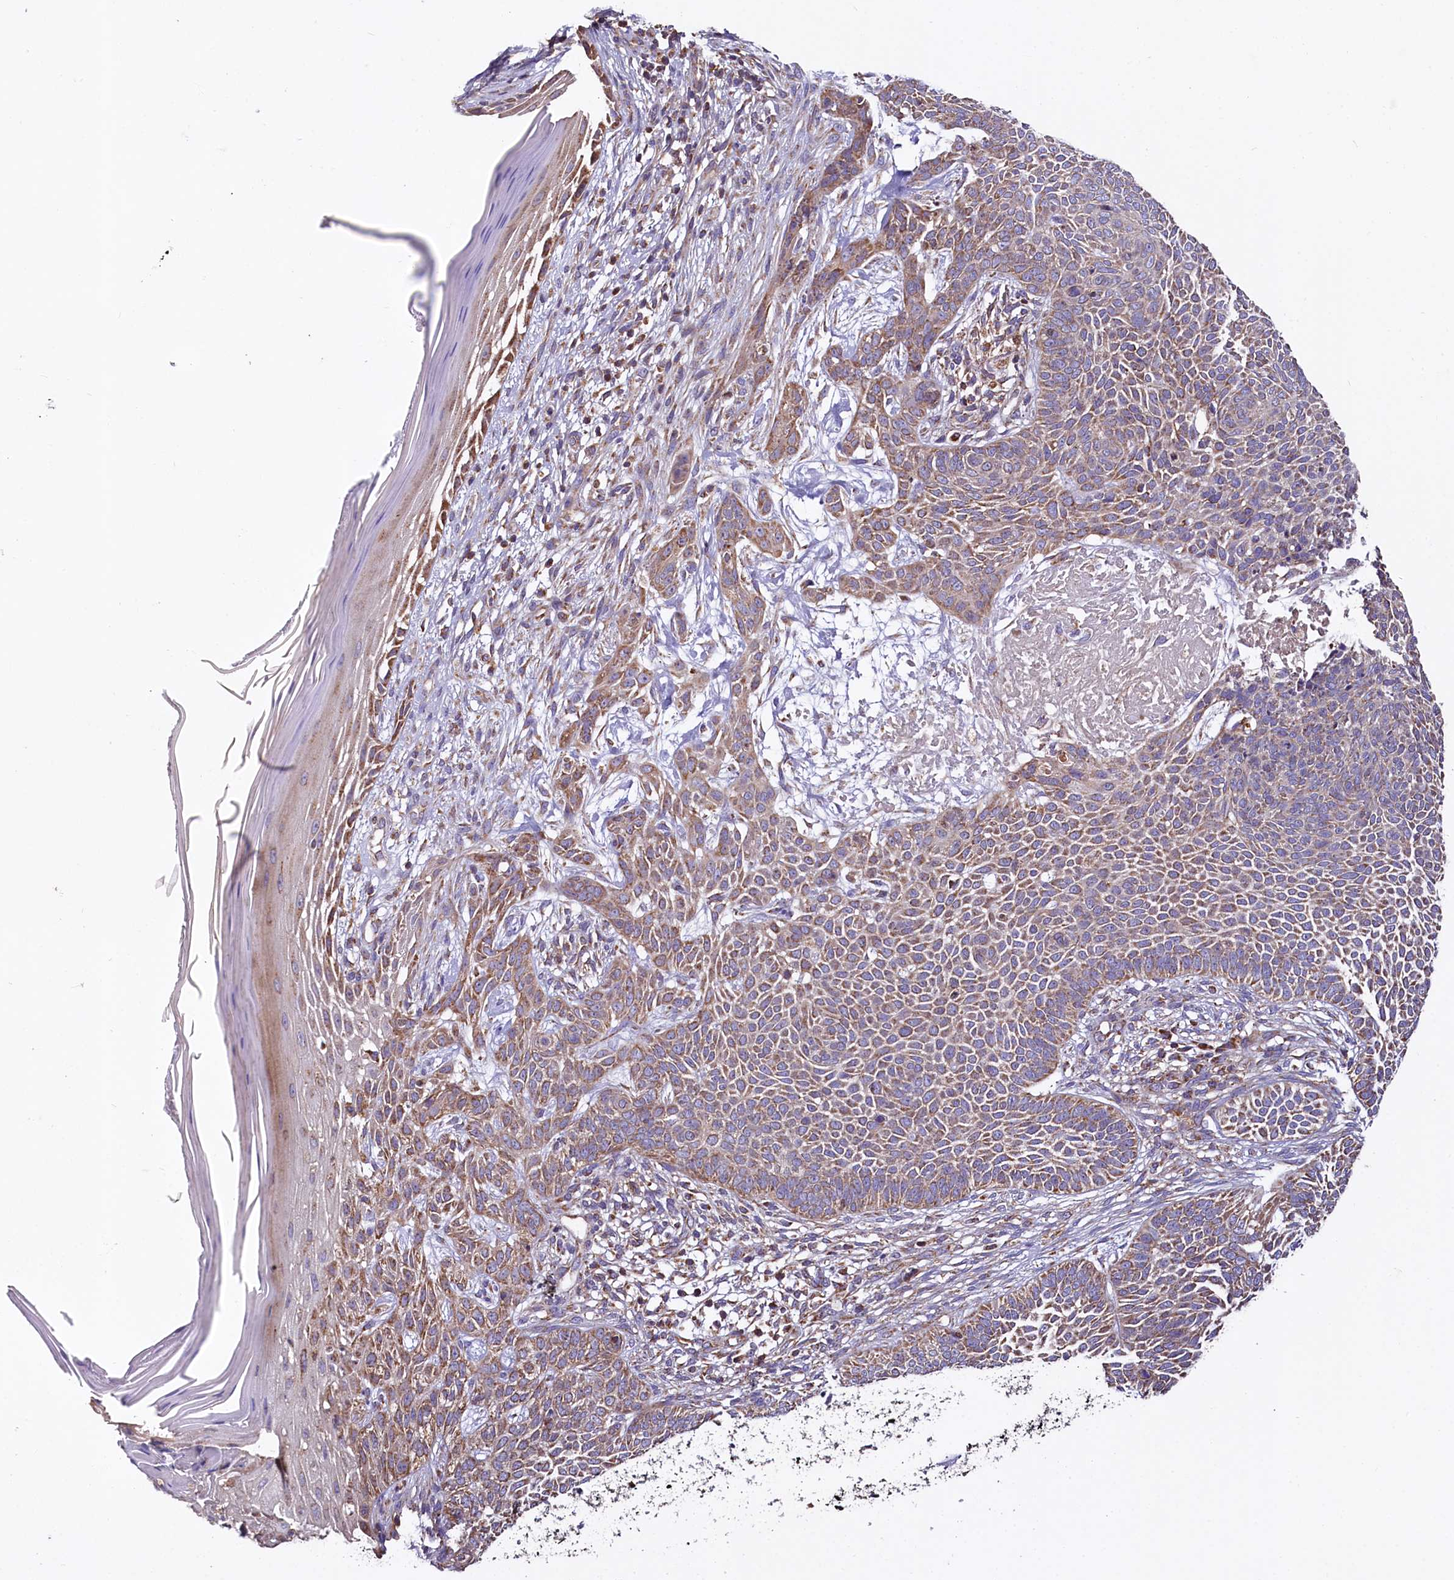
{"staining": {"intensity": "moderate", "quantity": "25%-75%", "location": "cytoplasmic/membranous"}, "tissue": "skin cancer", "cell_type": "Tumor cells", "image_type": "cancer", "snomed": [{"axis": "morphology", "description": "Basal cell carcinoma"}, {"axis": "topography", "description": "Skin"}], "caption": "Immunohistochemistry (IHC) micrograph of human skin cancer (basal cell carcinoma) stained for a protein (brown), which demonstrates medium levels of moderate cytoplasmic/membranous positivity in approximately 25%-75% of tumor cells.", "gene": "NUDT15", "patient": {"sex": "male", "age": 85}}